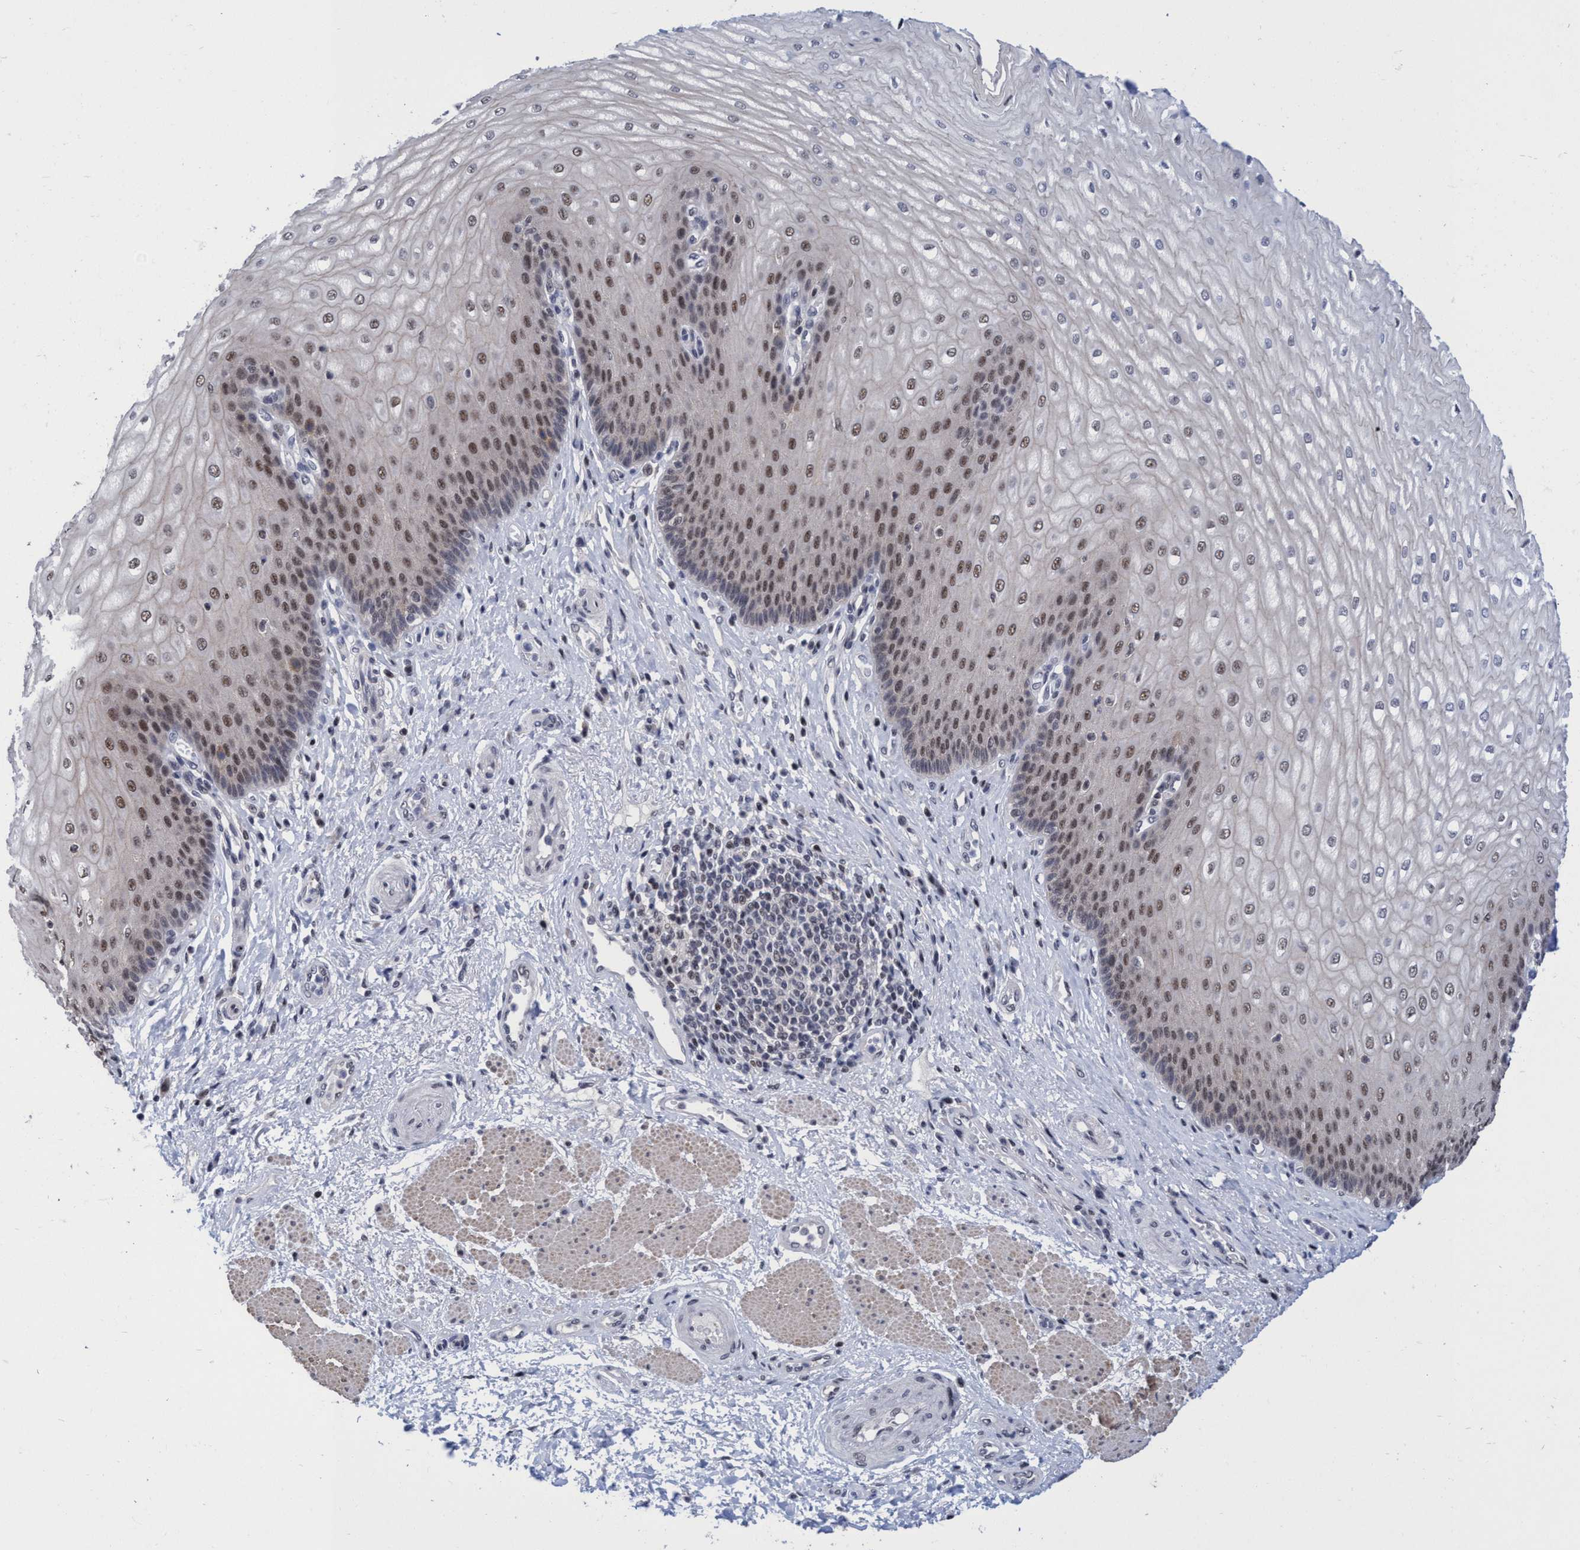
{"staining": {"intensity": "strong", "quantity": "25%-75%", "location": "nuclear"}, "tissue": "esophagus", "cell_type": "Squamous epithelial cells", "image_type": "normal", "snomed": [{"axis": "morphology", "description": "Normal tissue, NOS"}, {"axis": "topography", "description": "Esophagus"}], "caption": "Squamous epithelial cells demonstrate high levels of strong nuclear expression in approximately 25%-75% of cells in benign esophagus.", "gene": "C9orf78", "patient": {"sex": "male", "age": 54}}